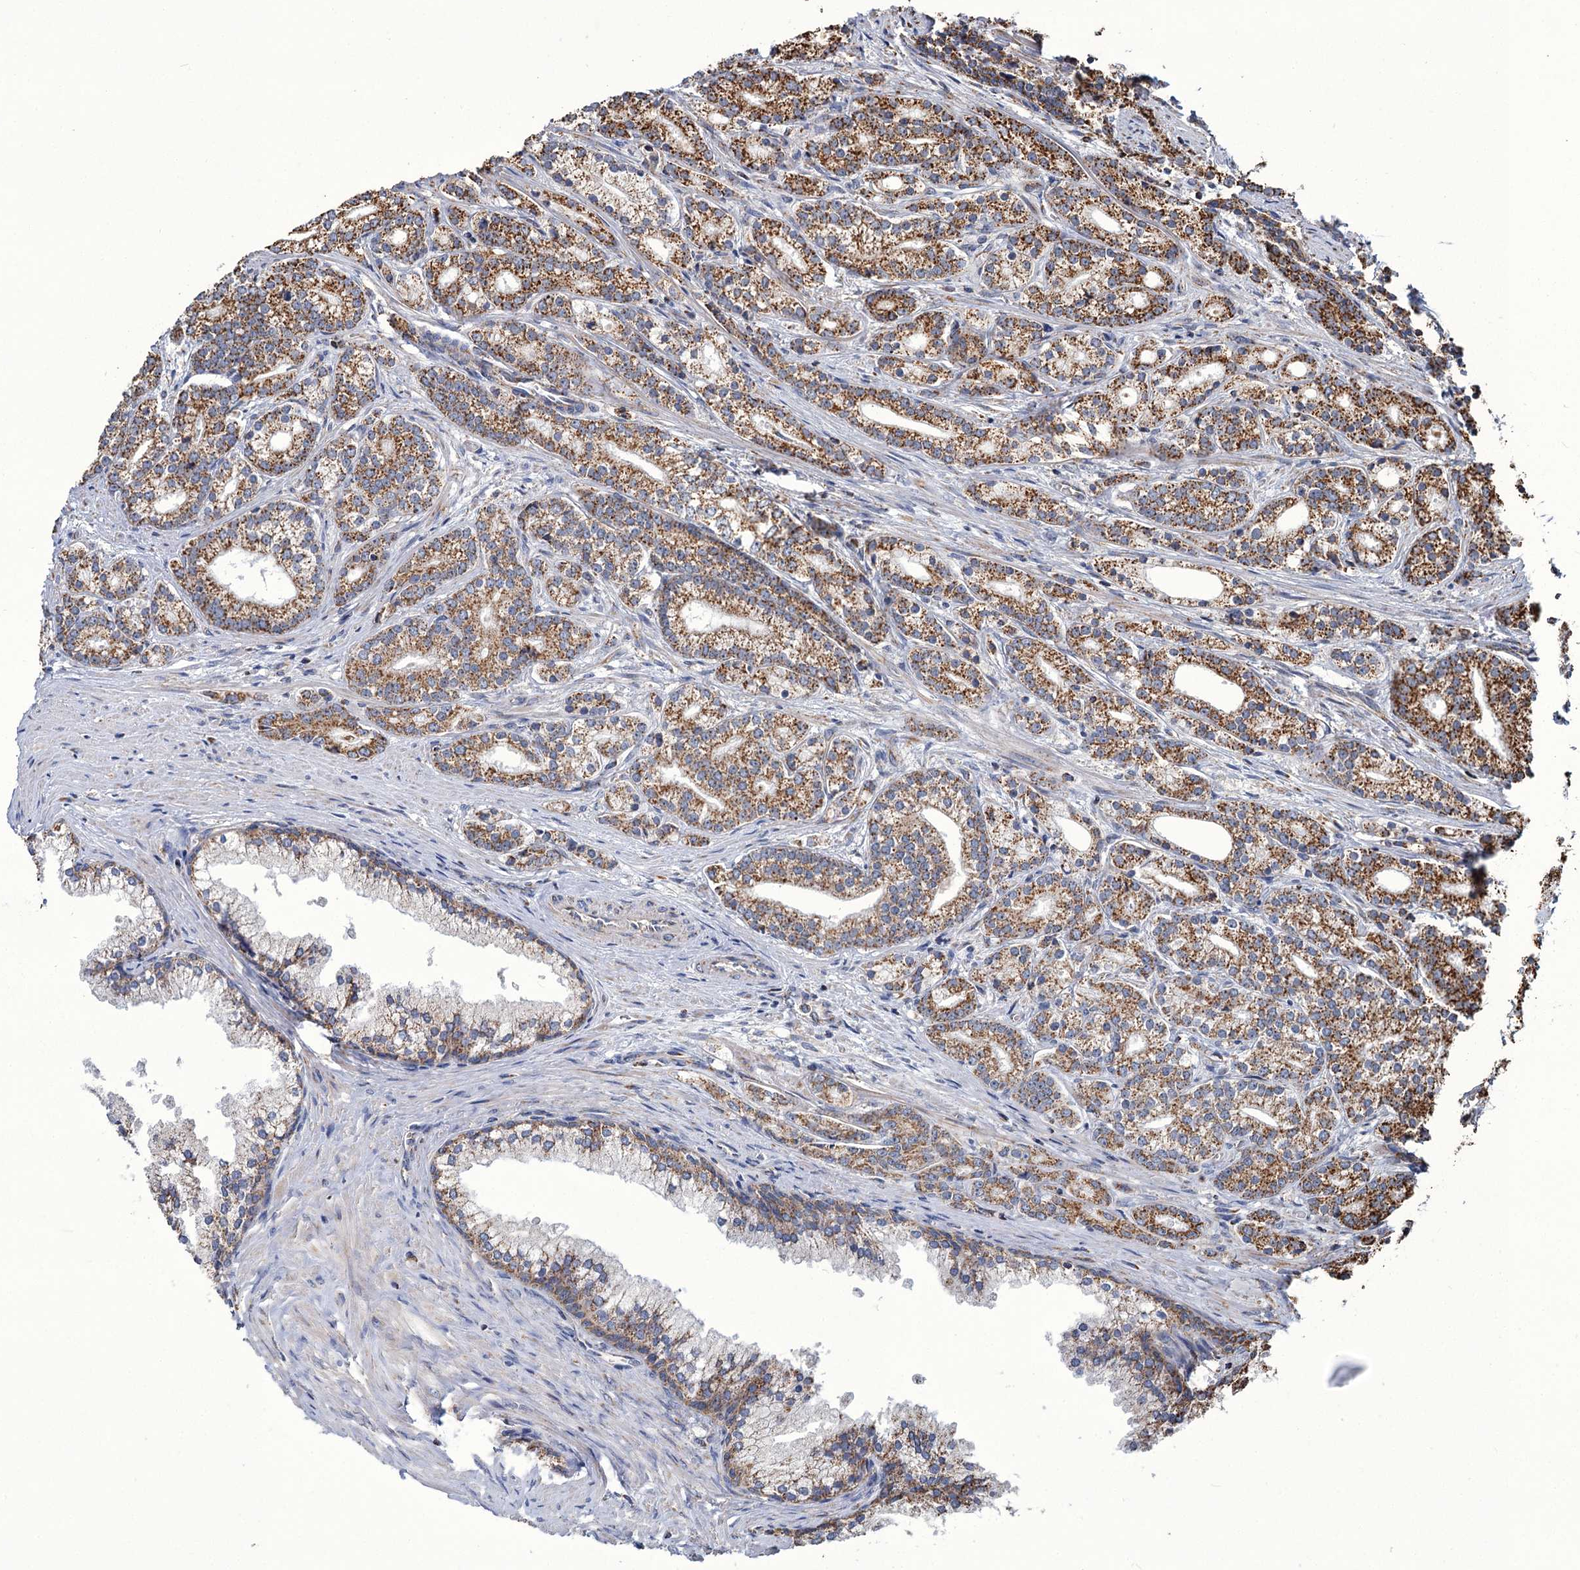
{"staining": {"intensity": "moderate", "quantity": "25%-75%", "location": "cytoplasmic/membranous"}, "tissue": "prostate cancer", "cell_type": "Tumor cells", "image_type": "cancer", "snomed": [{"axis": "morphology", "description": "Adenocarcinoma, Low grade"}, {"axis": "topography", "description": "Prostate"}], "caption": "Low-grade adenocarcinoma (prostate) stained with immunohistochemistry (IHC) shows moderate cytoplasmic/membranous expression in approximately 25%-75% of tumor cells.", "gene": "APH1A", "patient": {"sex": "male", "age": 71}}